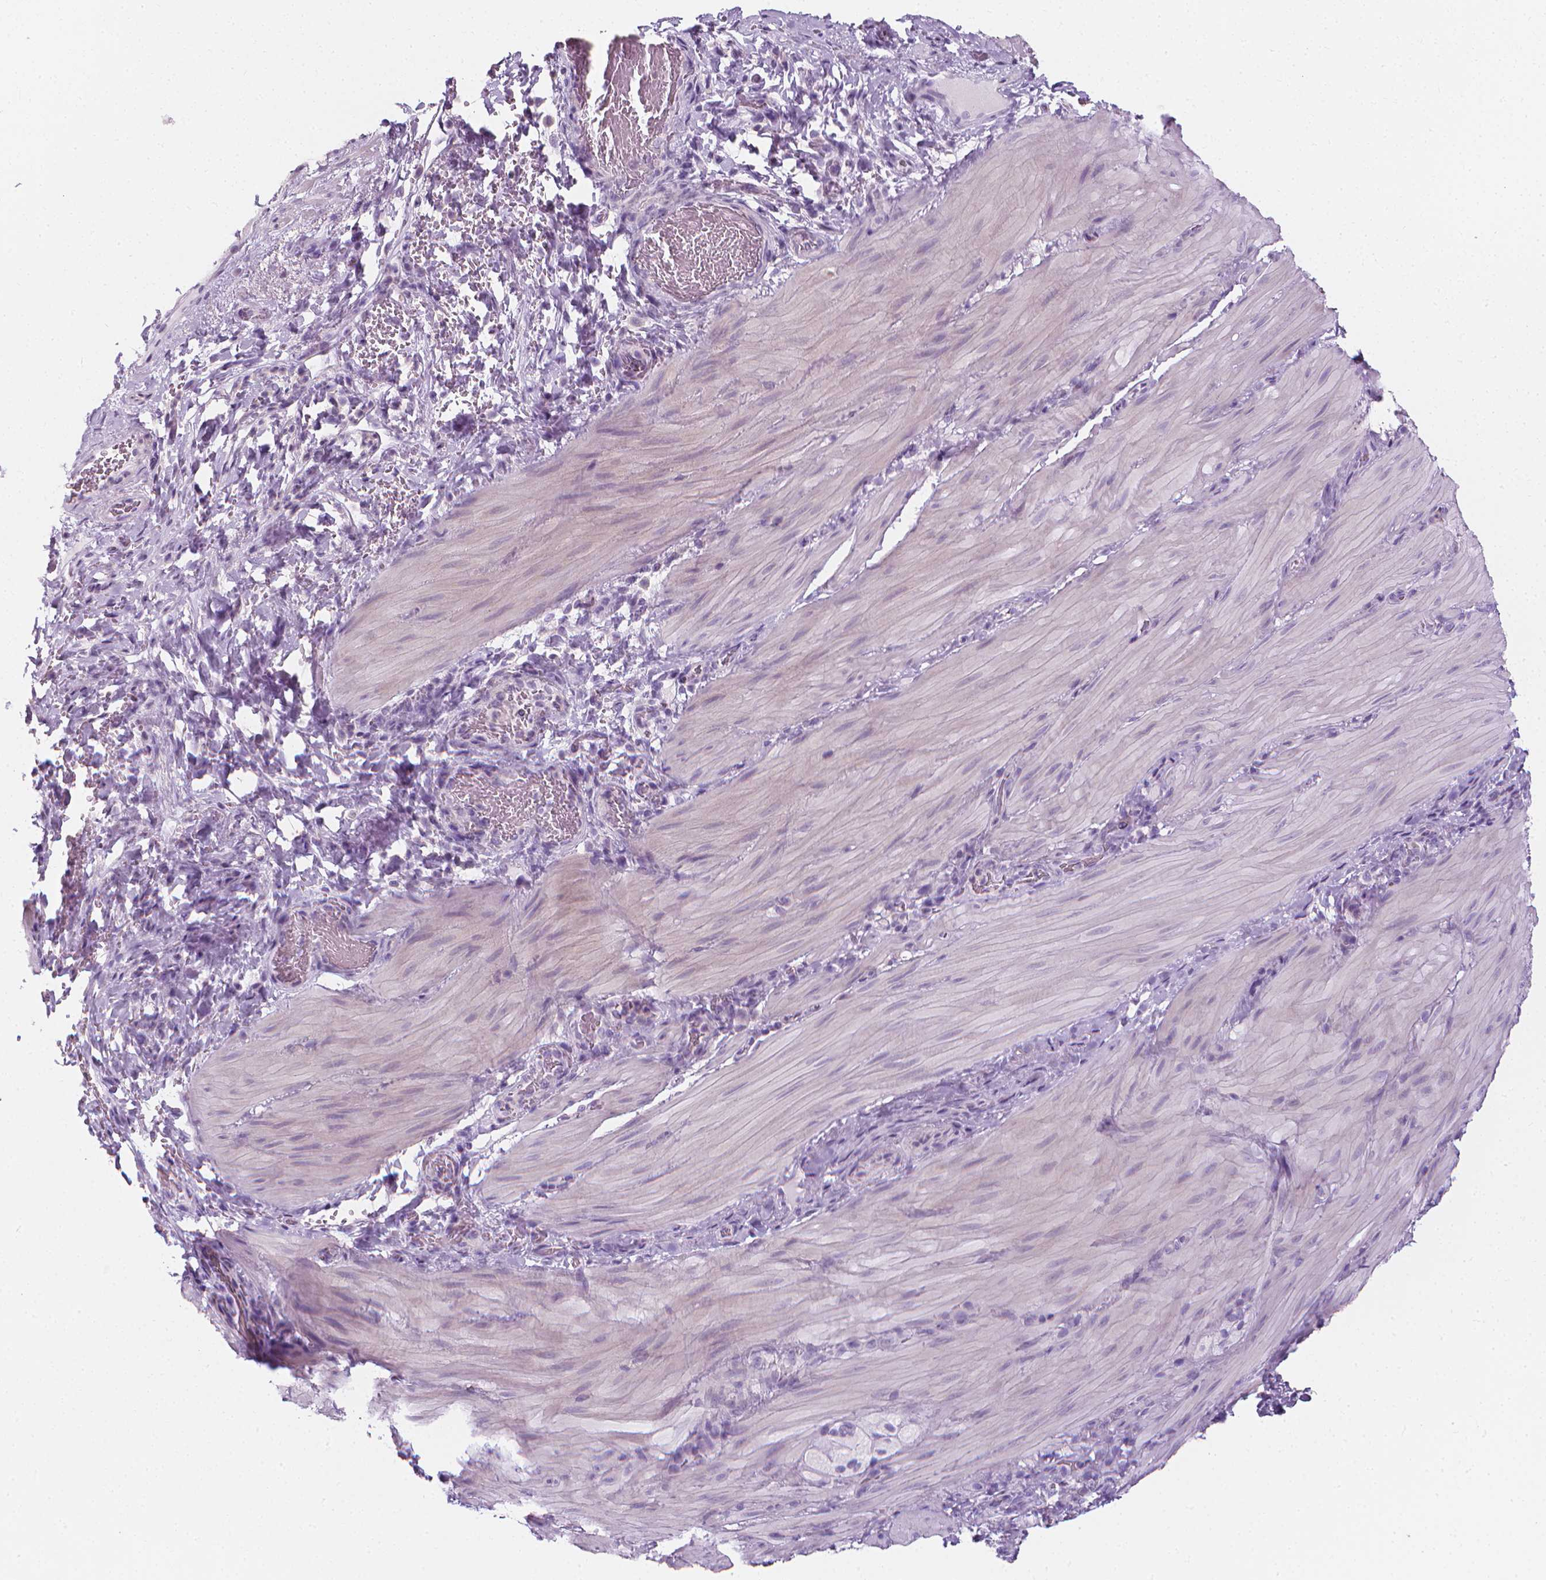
{"staining": {"intensity": "negative", "quantity": "none", "location": "none"}, "tissue": "smooth muscle", "cell_type": "Smooth muscle cells", "image_type": "normal", "snomed": [{"axis": "morphology", "description": "Normal tissue, NOS"}, {"axis": "topography", "description": "Smooth muscle"}, {"axis": "topography", "description": "Colon"}], "caption": "The photomicrograph demonstrates no staining of smooth muscle cells in unremarkable smooth muscle. (DAB (3,3'-diaminobenzidine) immunohistochemistry (IHC) with hematoxylin counter stain).", "gene": "DCAF8L1", "patient": {"sex": "male", "age": 73}}